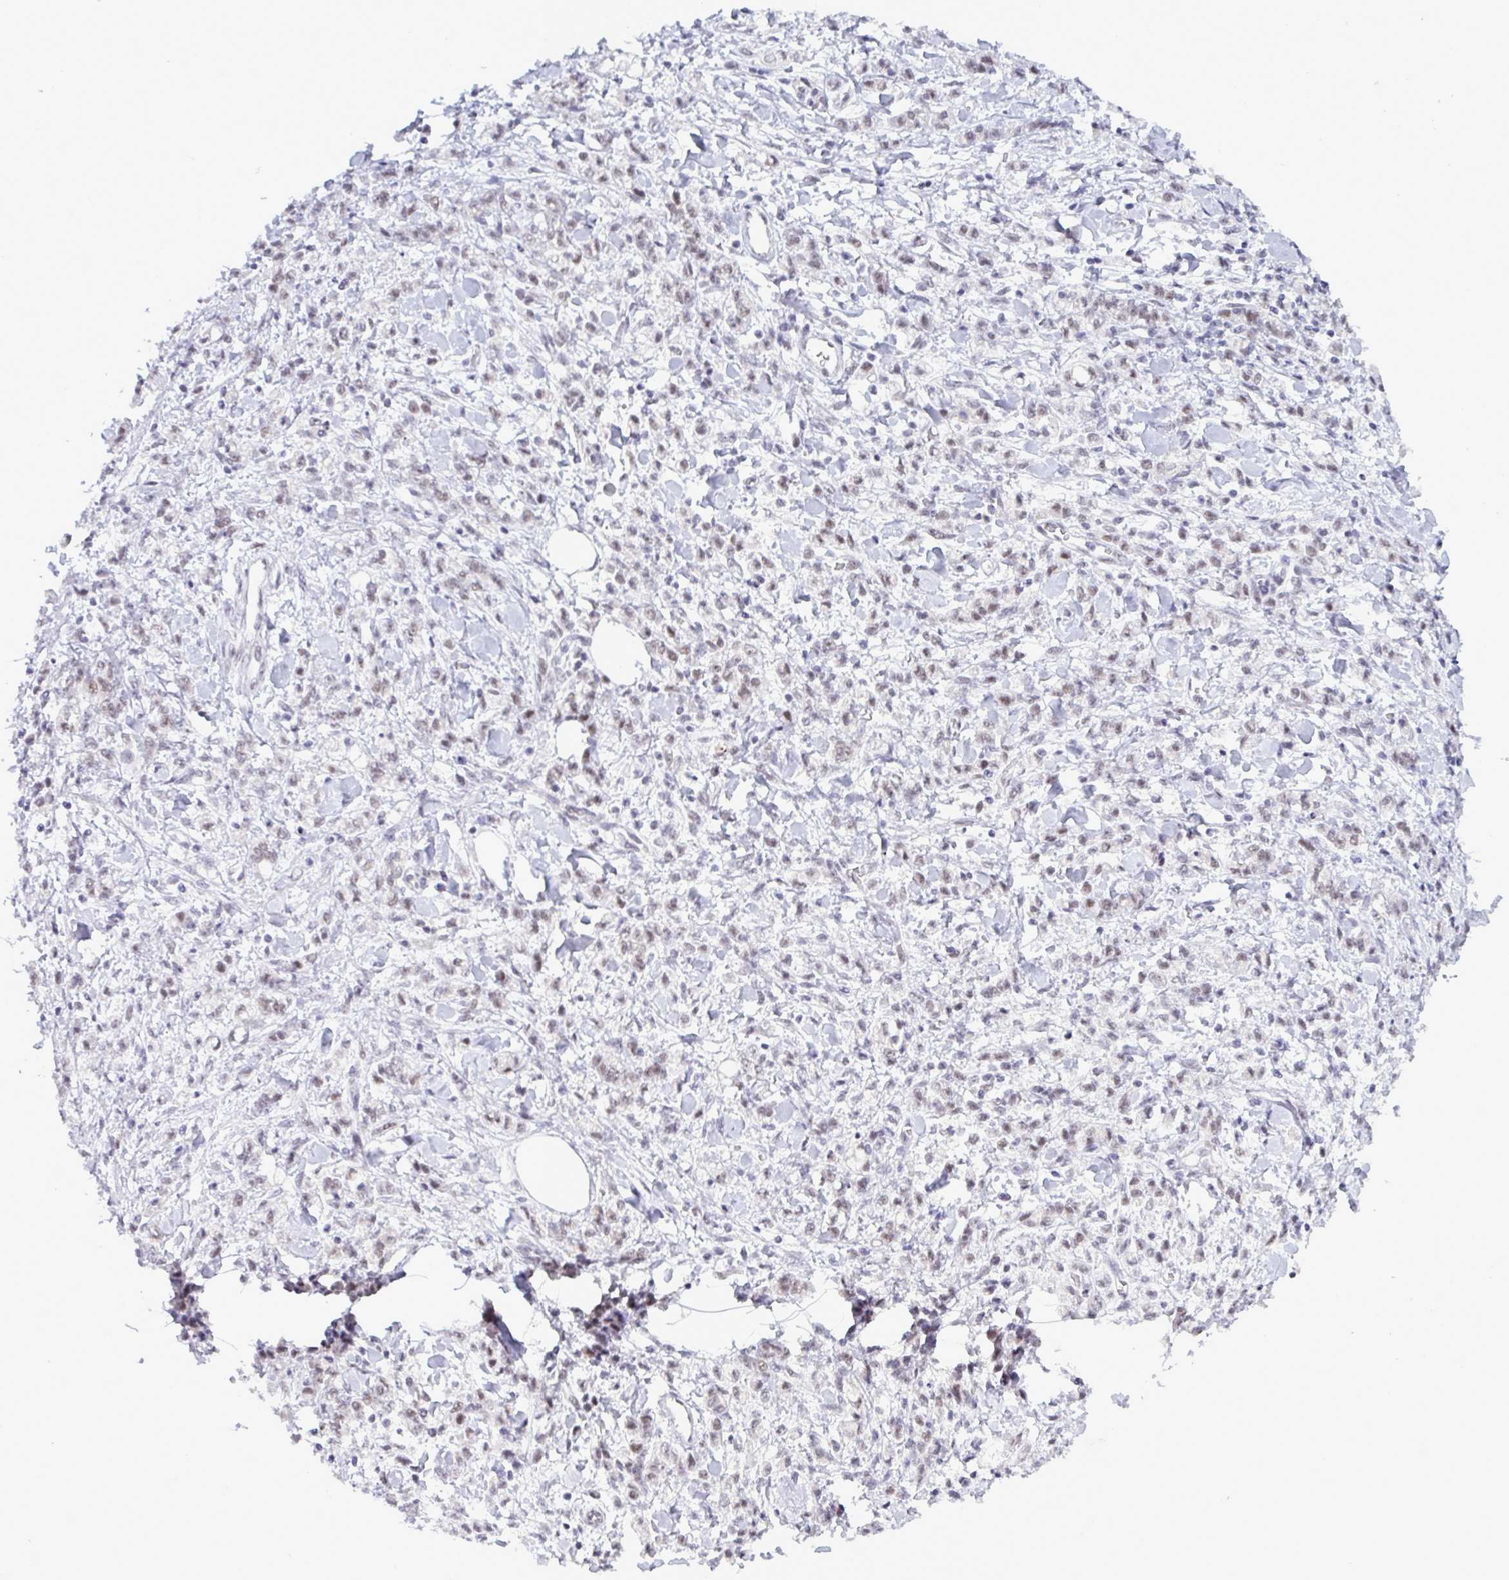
{"staining": {"intensity": "weak", "quantity": "25%-75%", "location": "nuclear"}, "tissue": "stomach cancer", "cell_type": "Tumor cells", "image_type": "cancer", "snomed": [{"axis": "morphology", "description": "Adenocarcinoma, NOS"}, {"axis": "topography", "description": "Stomach"}], "caption": "Brown immunohistochemical staining in human adenocarcinoma (stomach) exhibits weak nuclear expression in approximately 25%-75% of tumor cells.", "gene": "PPP1R10", "patient": {"sex": "male", "age": 77}}